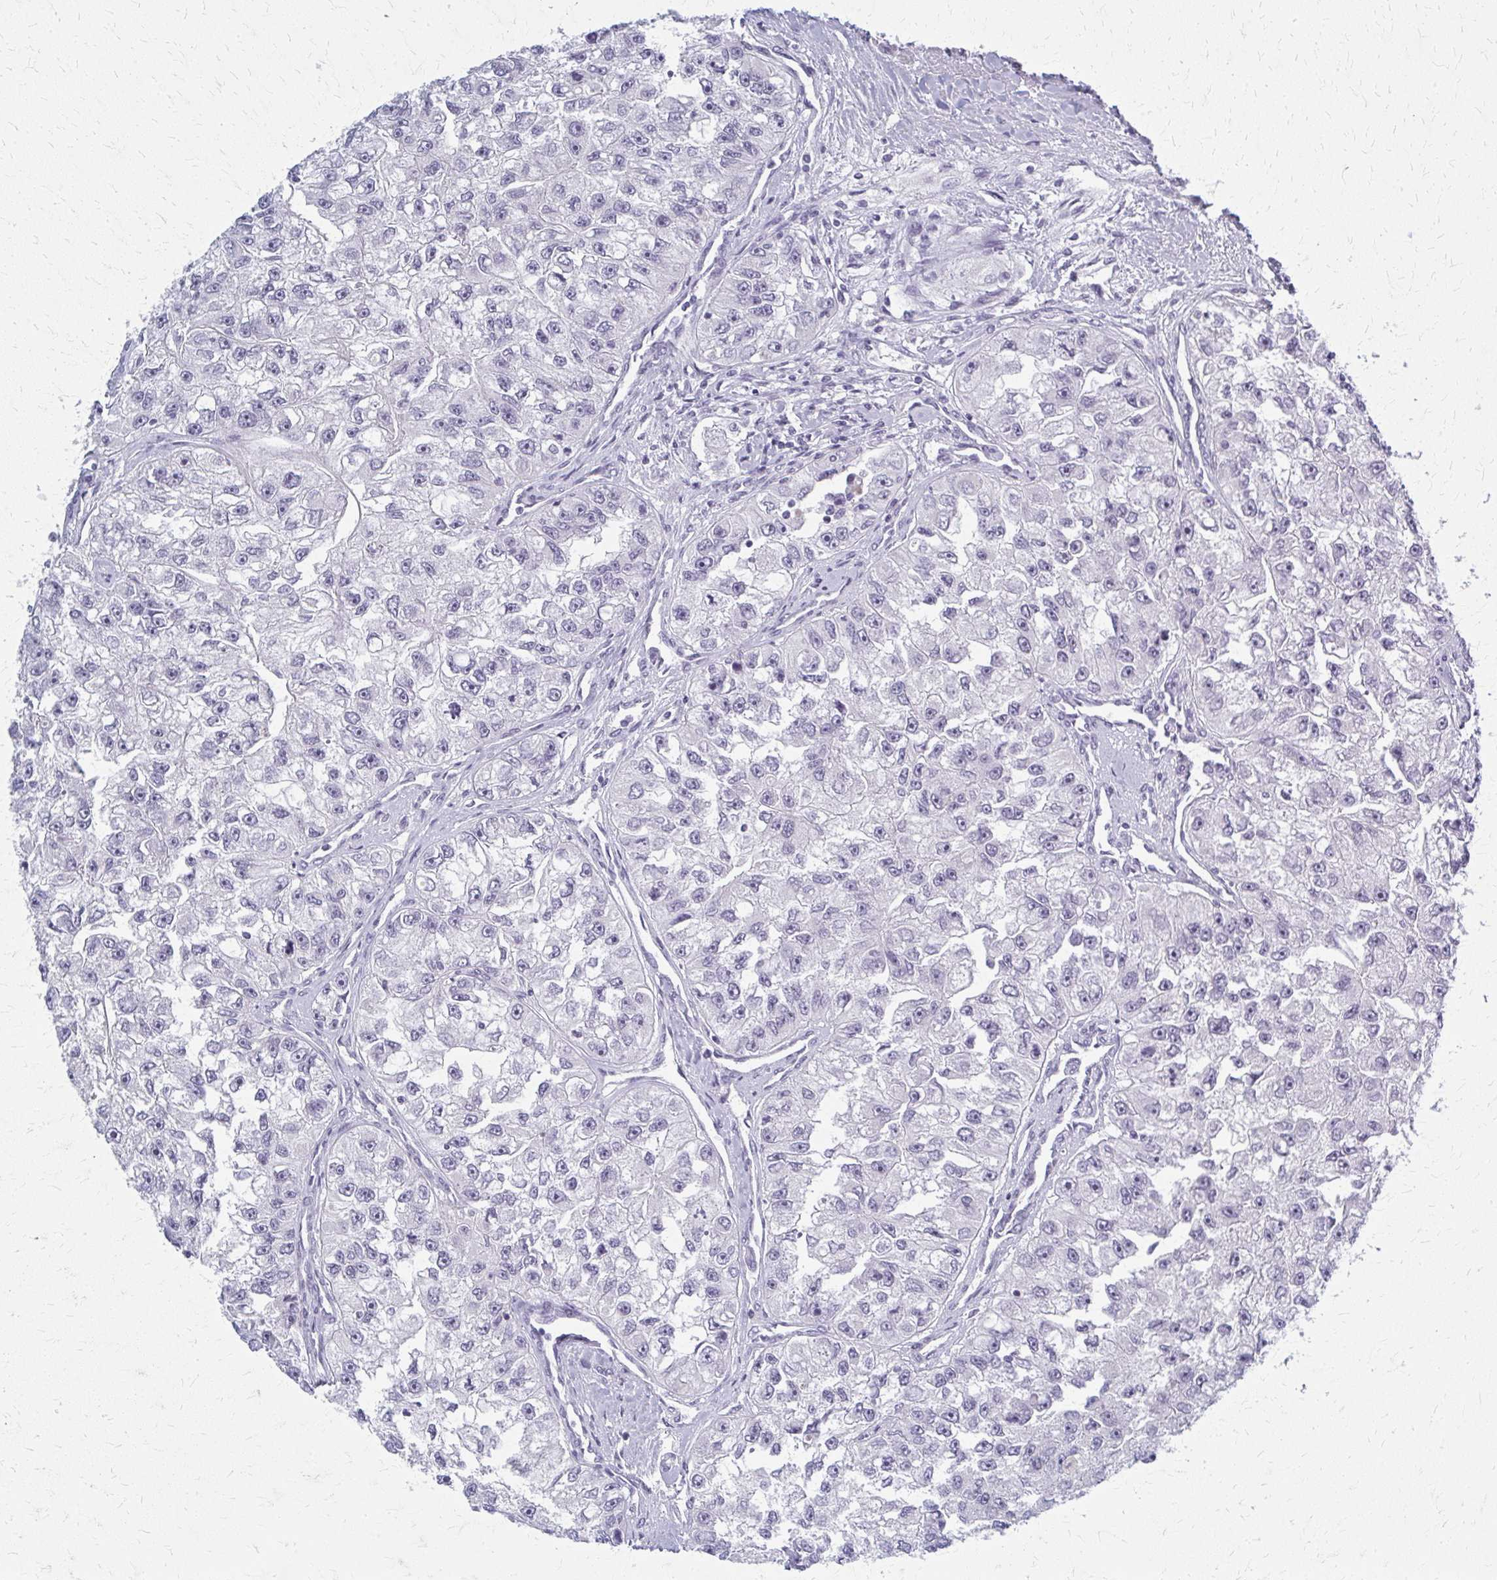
{"staining": {"intensity": "negative", "quantity": "none", "location": "none"}, "tissue": "renal cancer", "cell_type": "Tumor cells", "image_type": "cancer", "snomed": [{"axis": "morphology", "description": "Adenocarcinoma, NOS"}, {"axis": "topography", "description": "Kidney"}], "caption": "Adenocarcinoma (renal) was stained to show a protein in brown. There is no significant staining in tumor cells.", "gene": "CASQ2", "patient": {"sex": "male", "age": 63}}